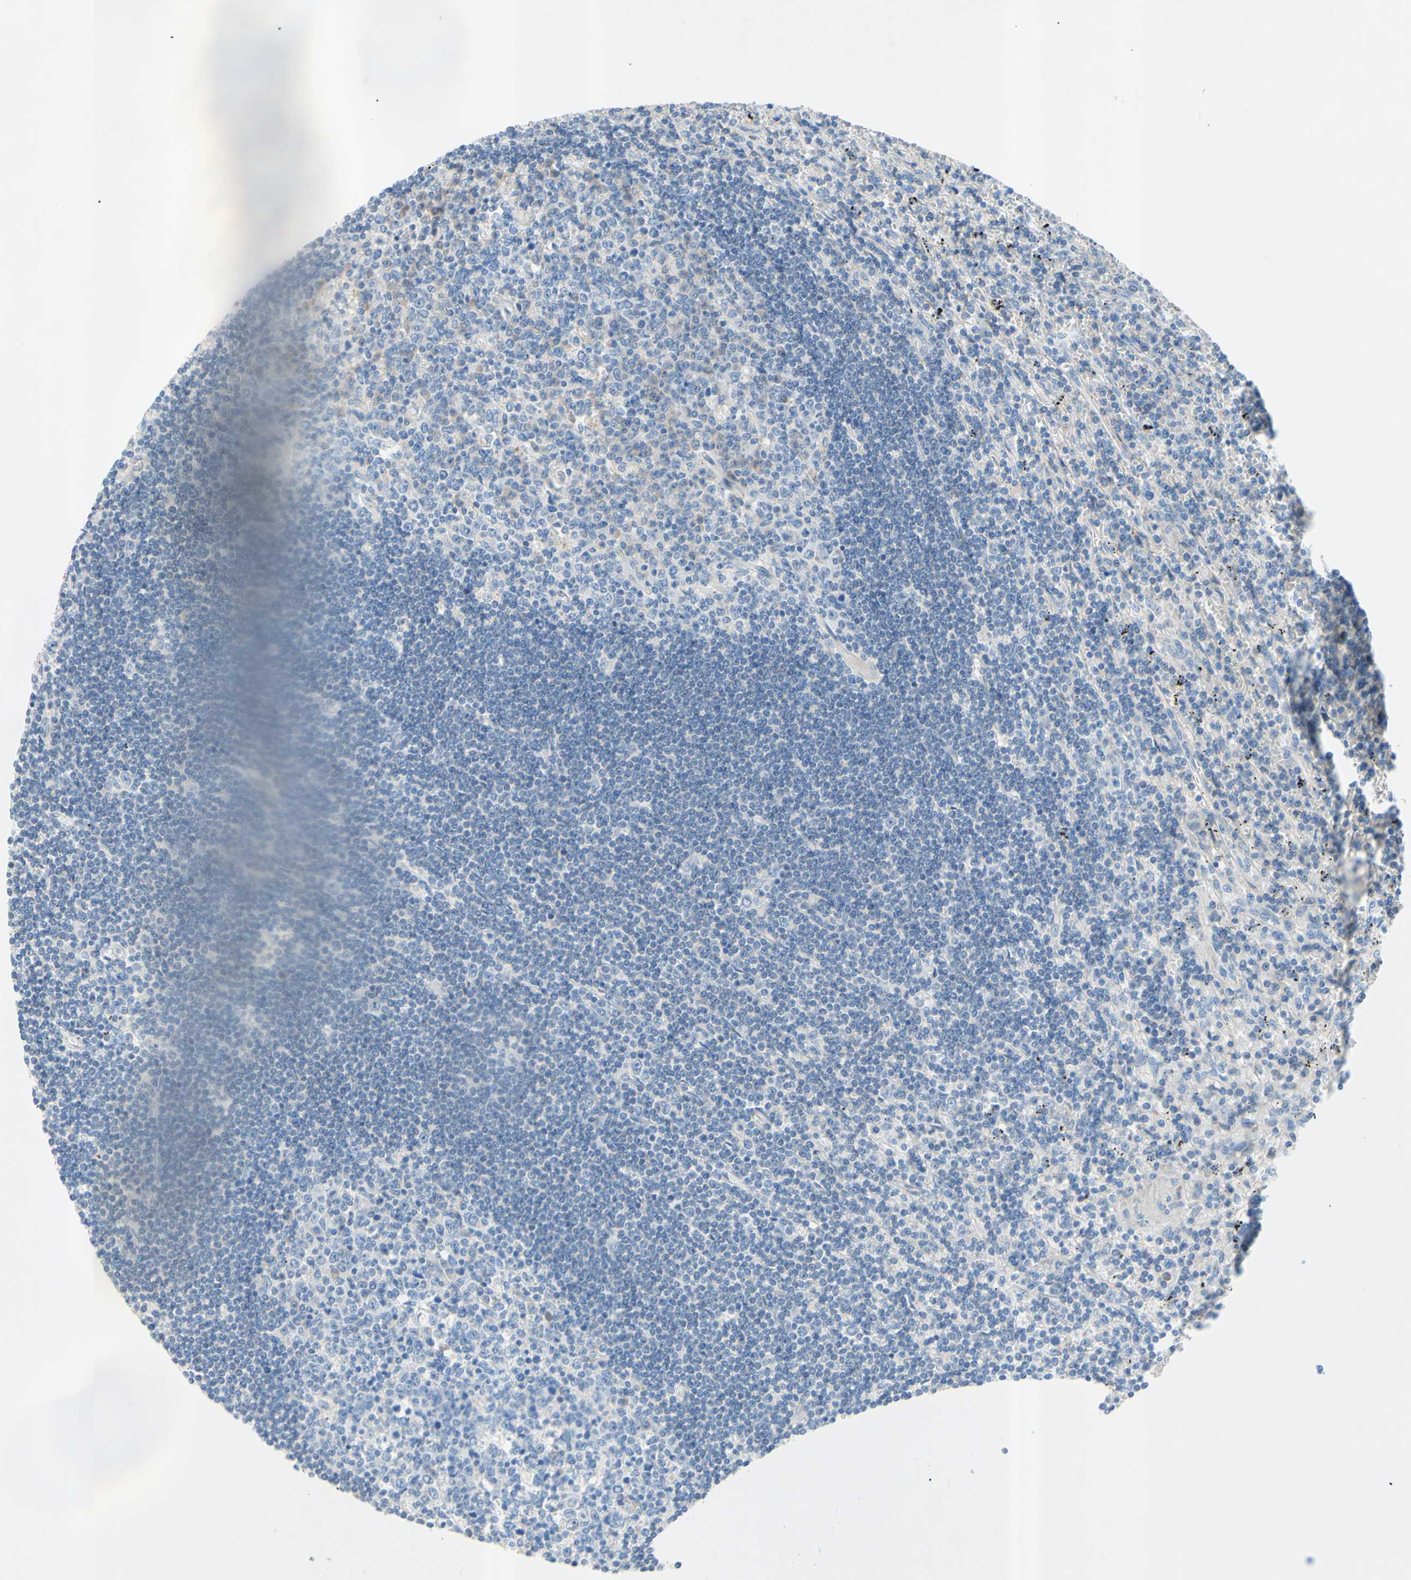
{"staining": {"intensity": "negative", "quantity": "none", "location": "none"}, "tissue": "lymphoma", "cell_type": "Tumor cells", "image_type": "cancer", "snomed": [{"axis": "morphology", "description": "Malignant lymphoma, non-Hodgkin's type, Low grade"}, {"axis": "topography", "description": "Spleen"}], "caption": "Tumor cells show no significant protein positivity in low-grade malignant lymphoma, non-Hodgkin's type.", "gene": "TMIGD2", "patient": {"sex": "male", "age": 76}}